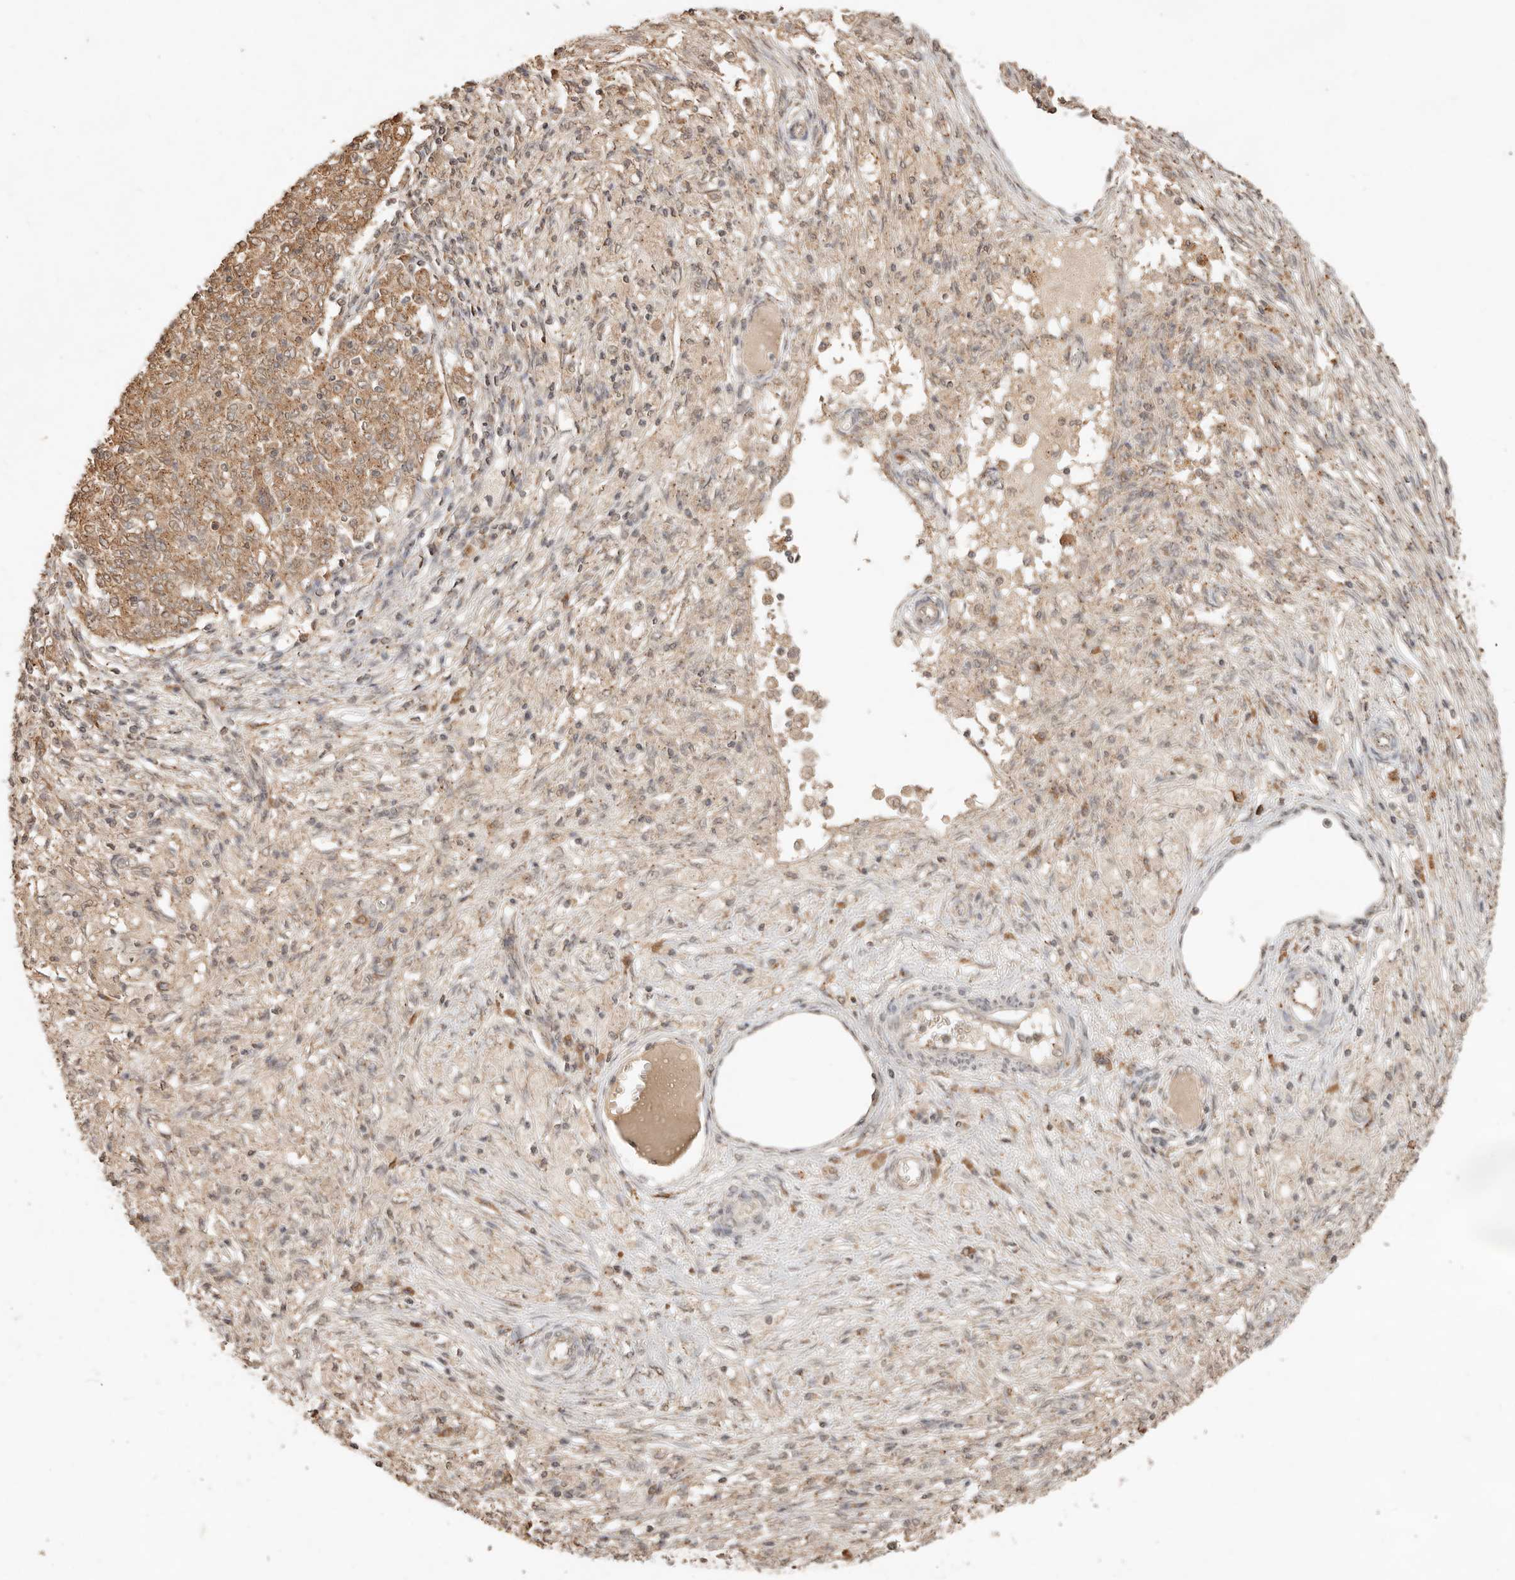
{"staining": {"intensity": "moderate", "quantity": ">75%", "location": "cytoplasmic/membranous"}, "tissue": "ovarian cancer", "cell_type": "Tumor cells", "image_type": "cancer", "snomed": [{"axis": "morphology", "description": "Carcinoma, endometroid"}, {"axis": "topography", "description": "Ovary"}], "caption": "The image reveals staining of ovarian cancer (endometroid carcinoma), revealing moderate cytoplasmic/membranous protein expression (brown color) within tumor cells. (DAB IHC, brown staining for protein, blue staining for nuclei).", "gene": "LMO4", "patient": {"sex": "female", "age": 42}}